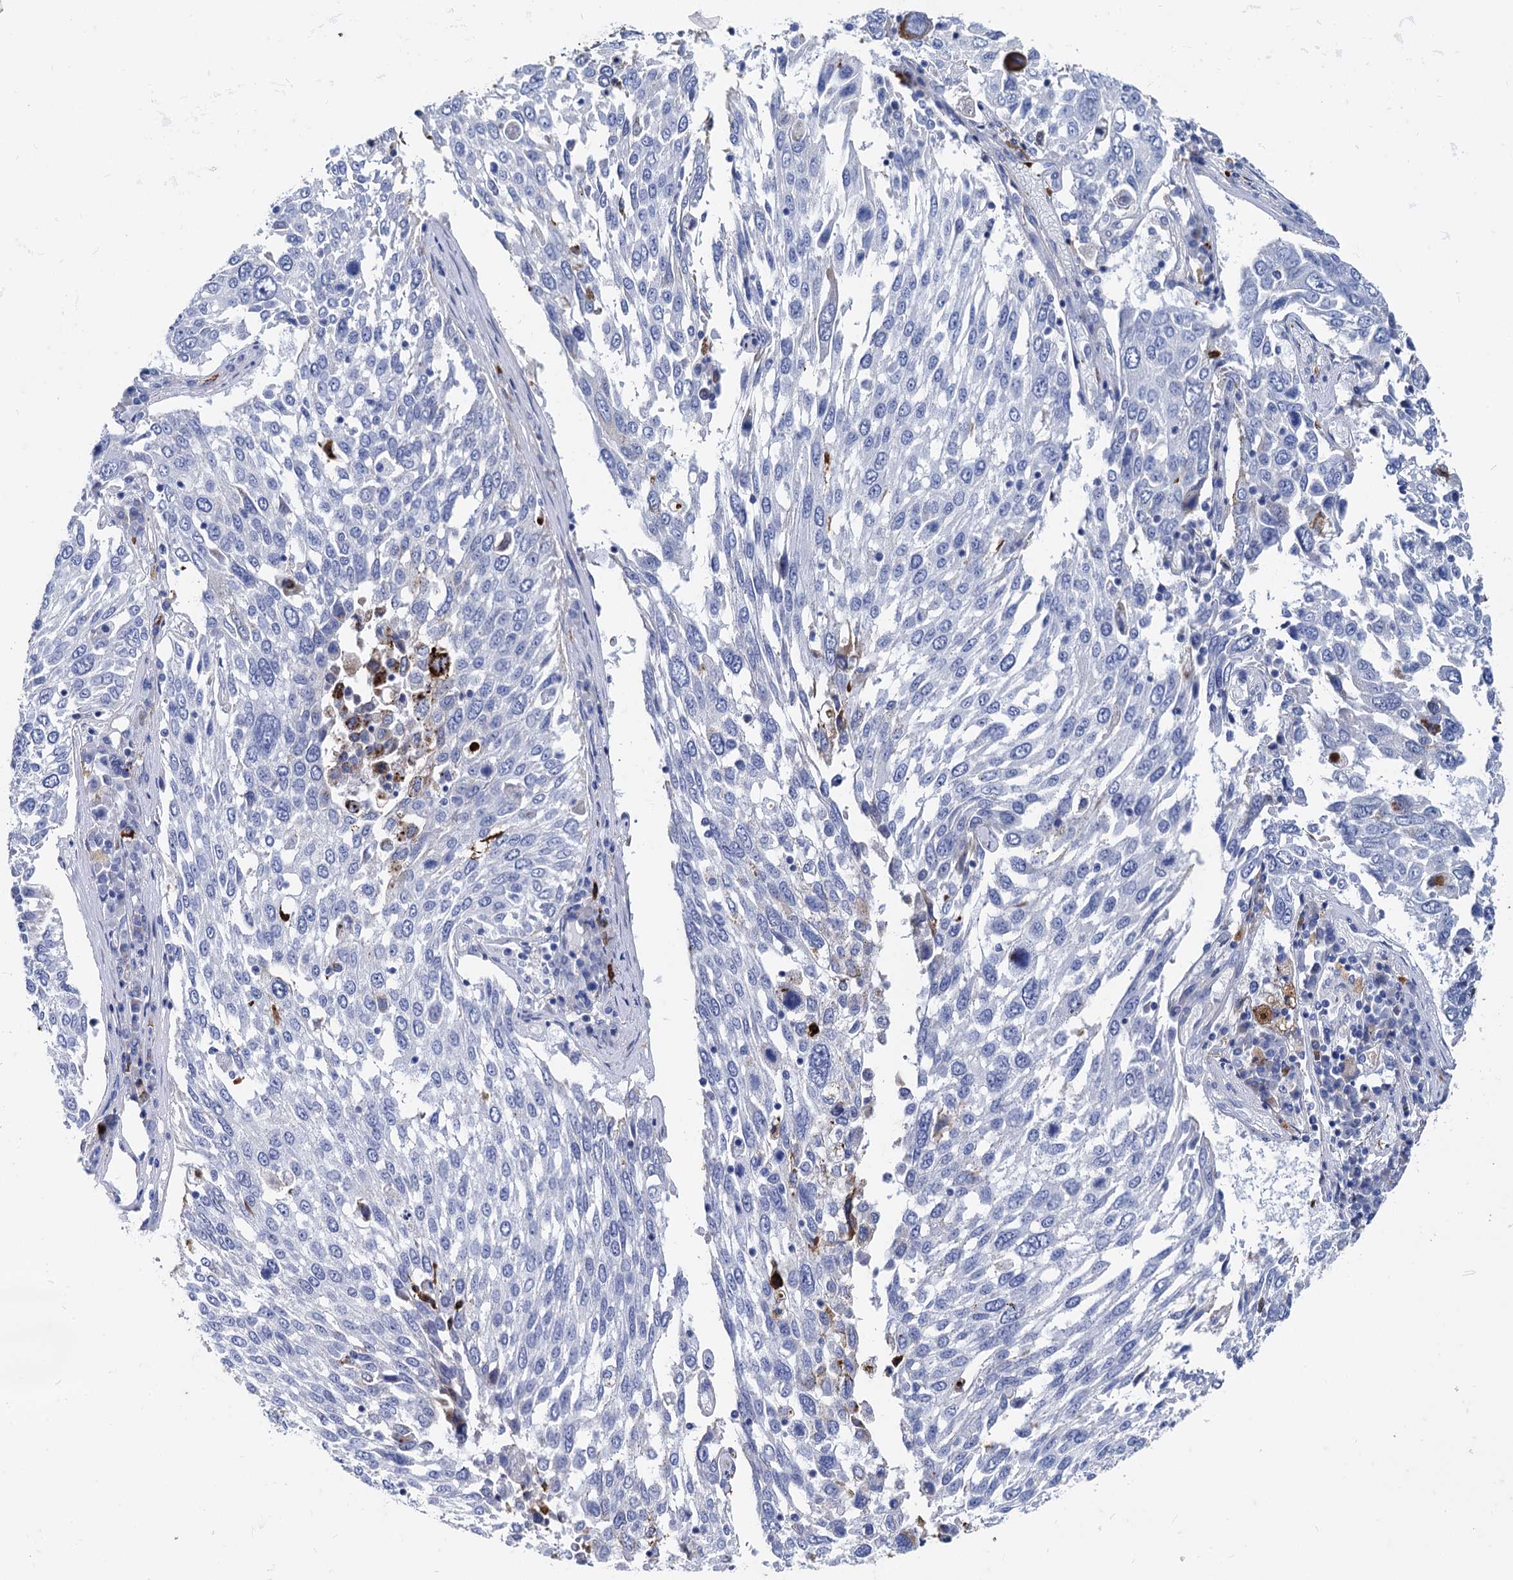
{"staining": {"intensity": "negative", "quantity": "none", "location": "none"}, "tissue": "lung cancer", "cell_type": "Tumor cells", "image_type": "cancer", "snomed": [{"axis": "morphology", "description": "Squamous cell carcinoma, NOS"}, {"axis": "topography", "description": "Lung"}], "caption": "This micrograph is of lung cancer (squamous cell carcinoma) stained with immunohistochemistry to label a protein in brown with the nuclei are counter-stained blue. There is no expression in tumor cells.", "gene": "APOD", "patient": {"sex": "male", "age": 65}}